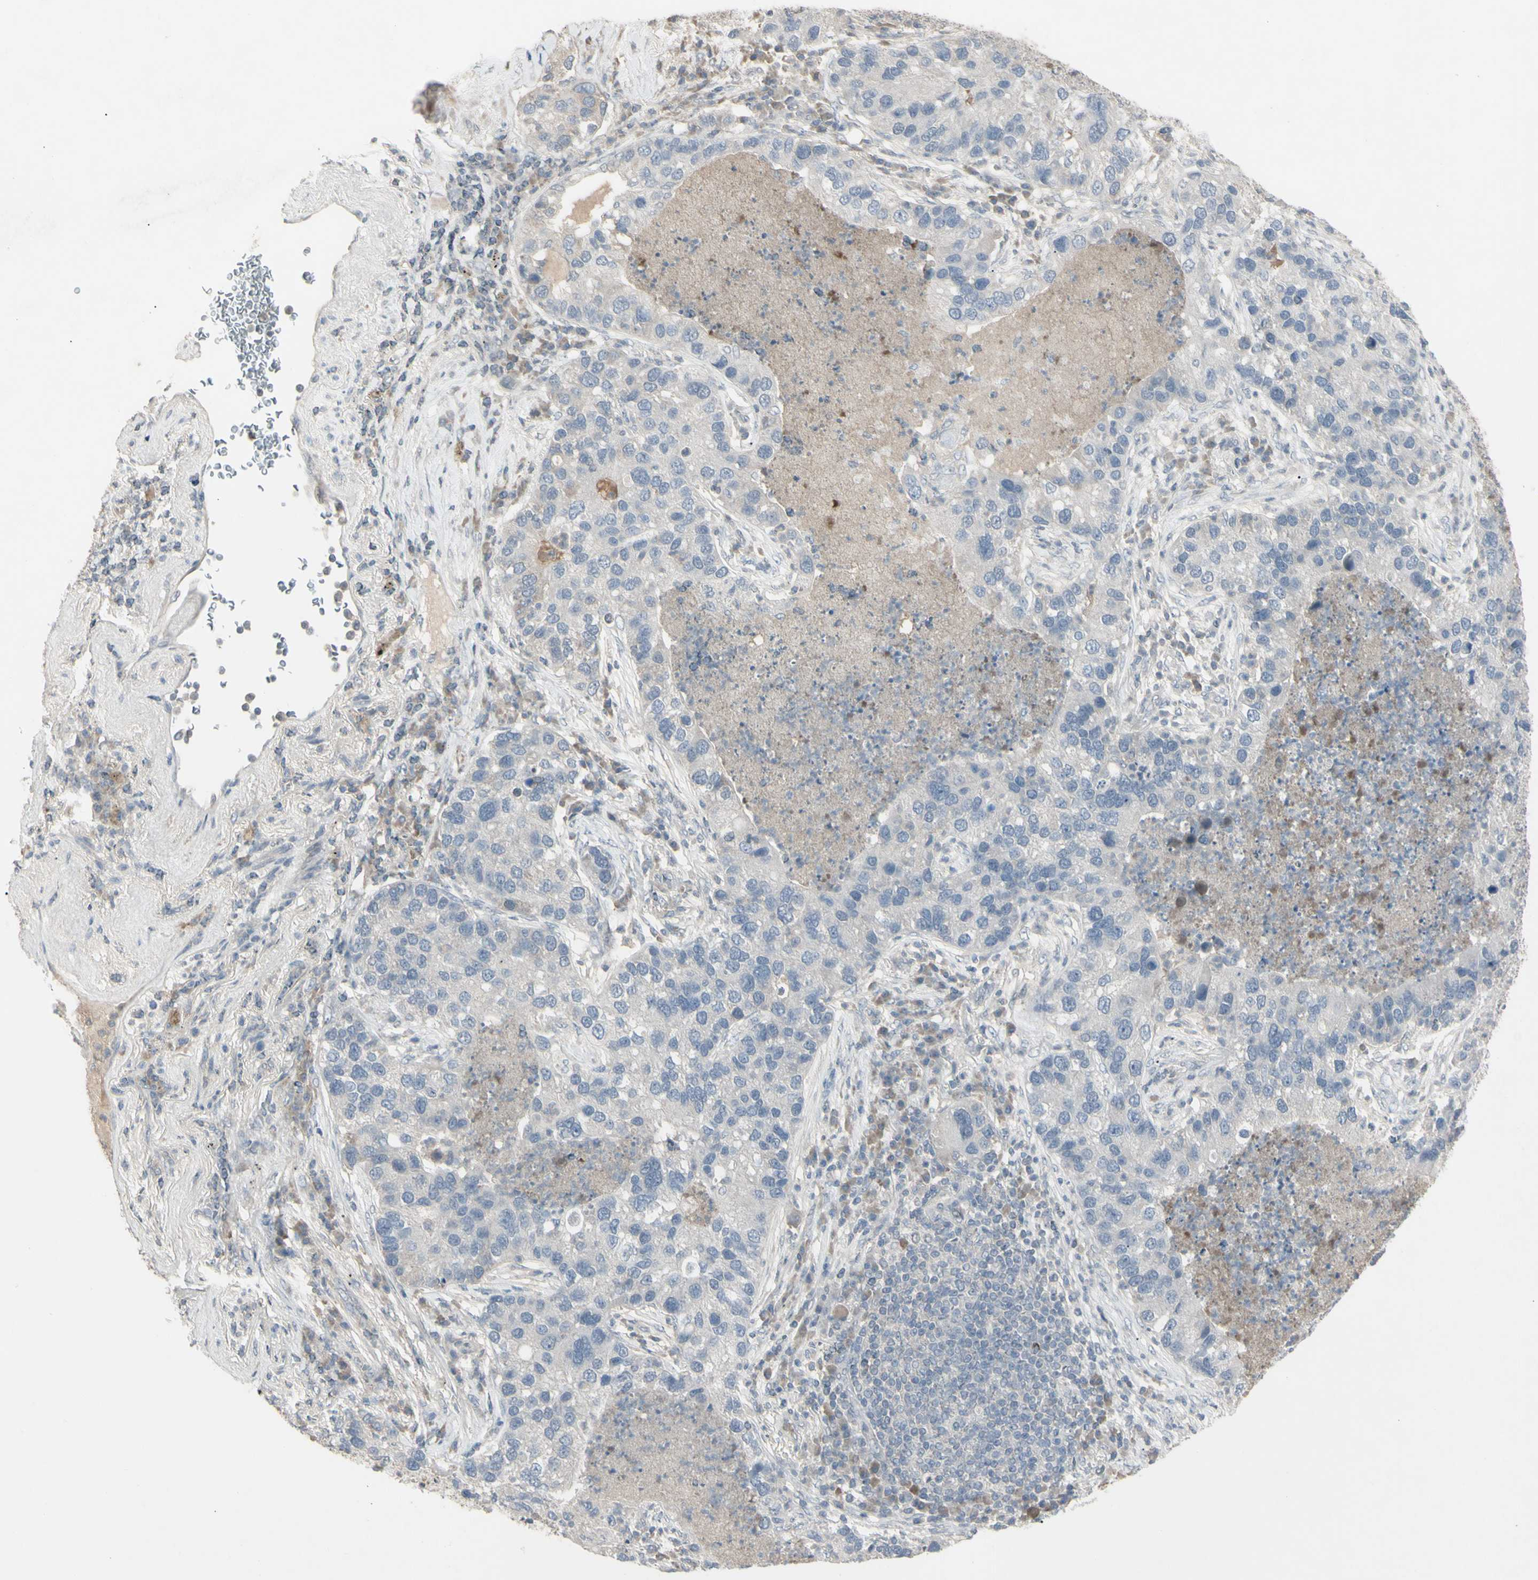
{"staining": {"intensity": "negative", "quantity": "none", "location": "none"}, "tissue": "lung cancer", "cell_type": "Tumor cells", "image_type": "cancer", "snomed": [{"axis": "morphology", "description": "Normal tissue, NOS"}, {"axis": "morphology", "description": "Adenocarcinoma, NOS"}, {"axis": "topography", "description": "Bronchus"}, {"axis": "topography", "description": "Lung"}], "caption": "This is an IHC histopathology image of lung cancer. There is no positivity in tumor cells.", "gene": "PIAS4", "patient": {"sex": "male", "age": 54}}